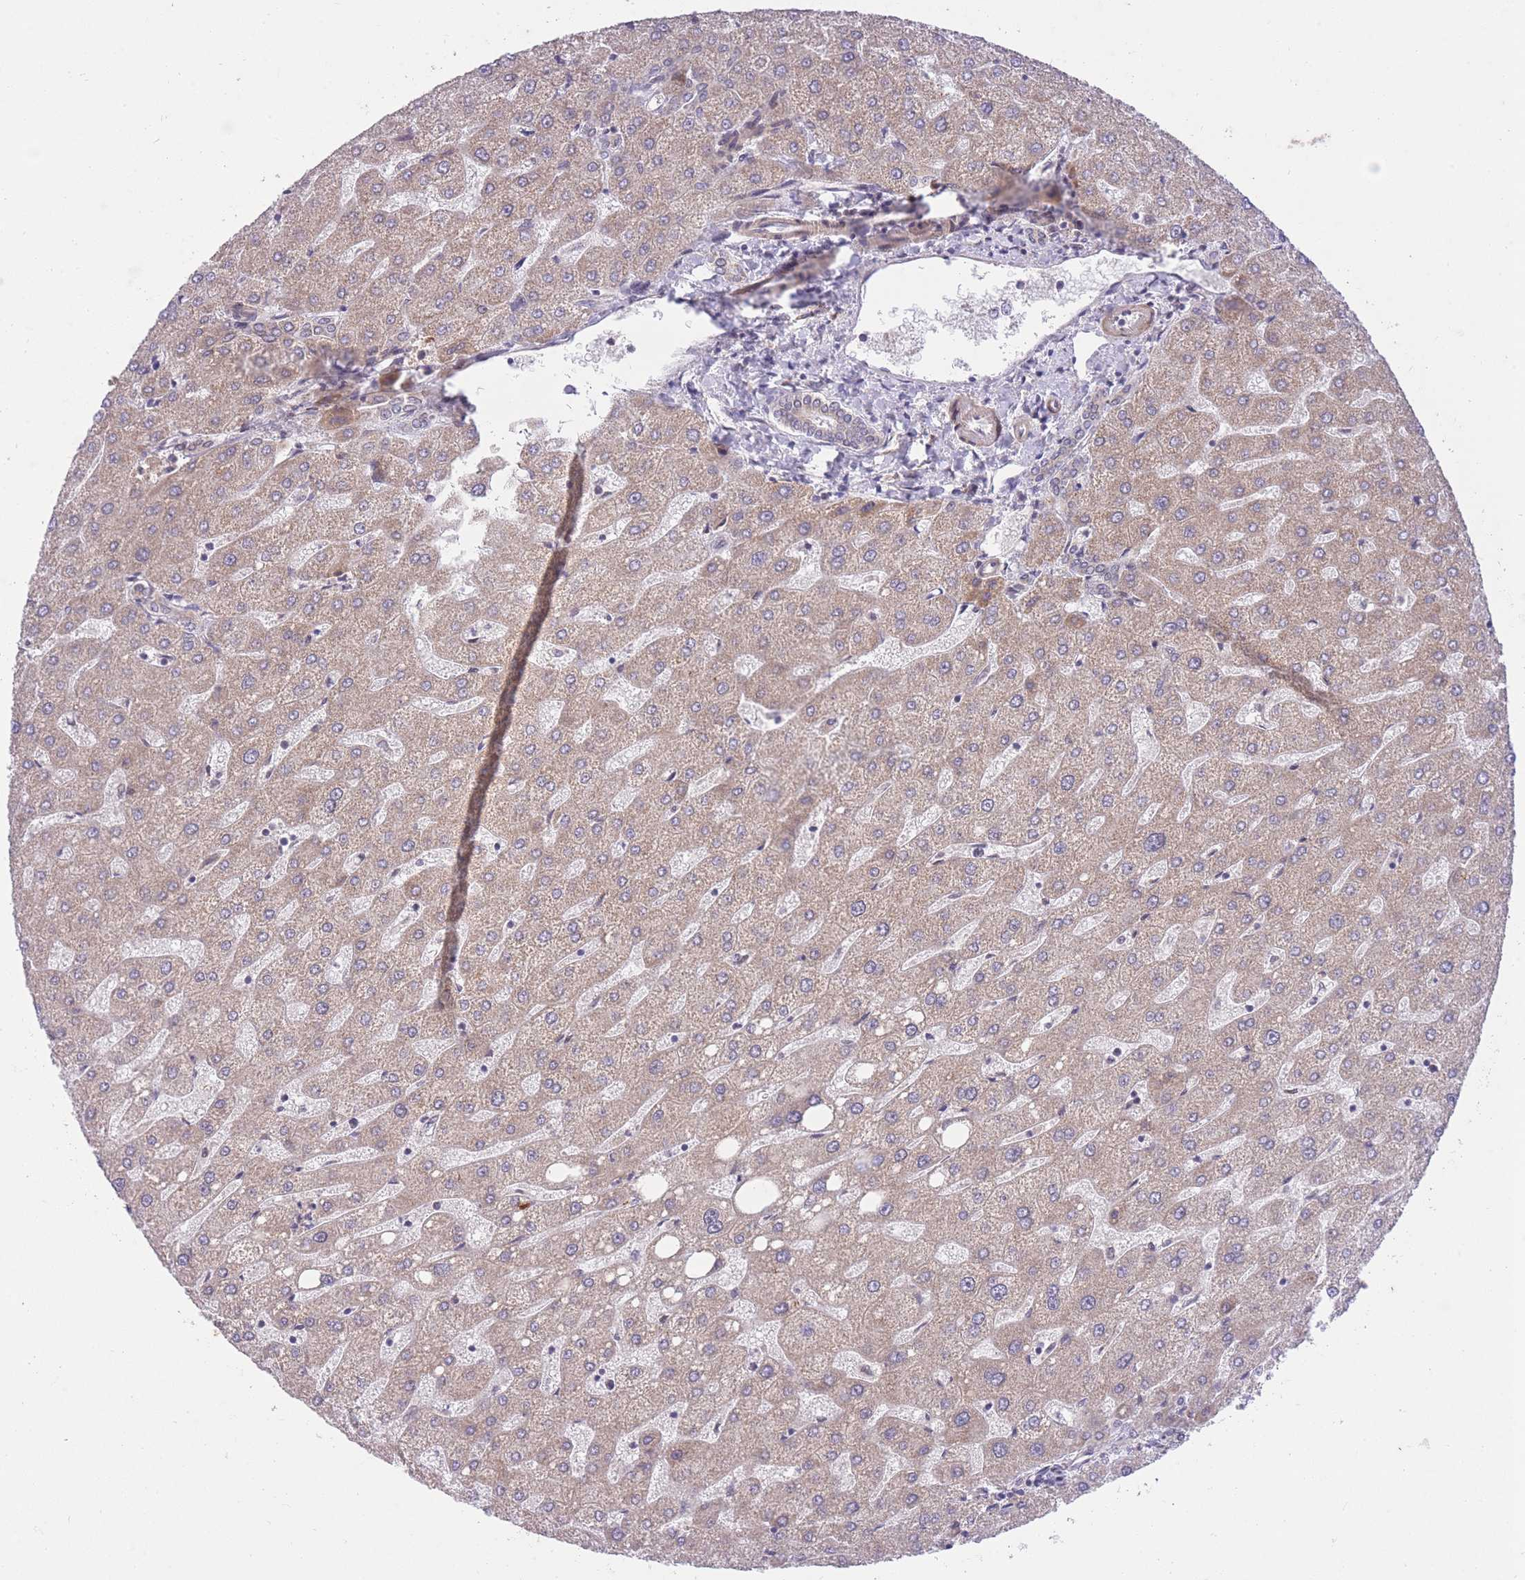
{"staining": {"intensity": "negative", "quantity": "none", "location": "none"}, "tissue": "liver", "cell_type": "Cholangiocytes", "image_type": "normal", "snomed": [{"axis": "morphology", "description": "Normal tissue, NOS"}, {"axis": "topography", "description": "Liver"}], "caption": "This is an immunohistochemistry (IHC) histopathology image of unremarkable human liver. There is no positivity in cholangiocytes.", "gene": "ELOA2", "patient": {"sex": "male", "age": 67}}